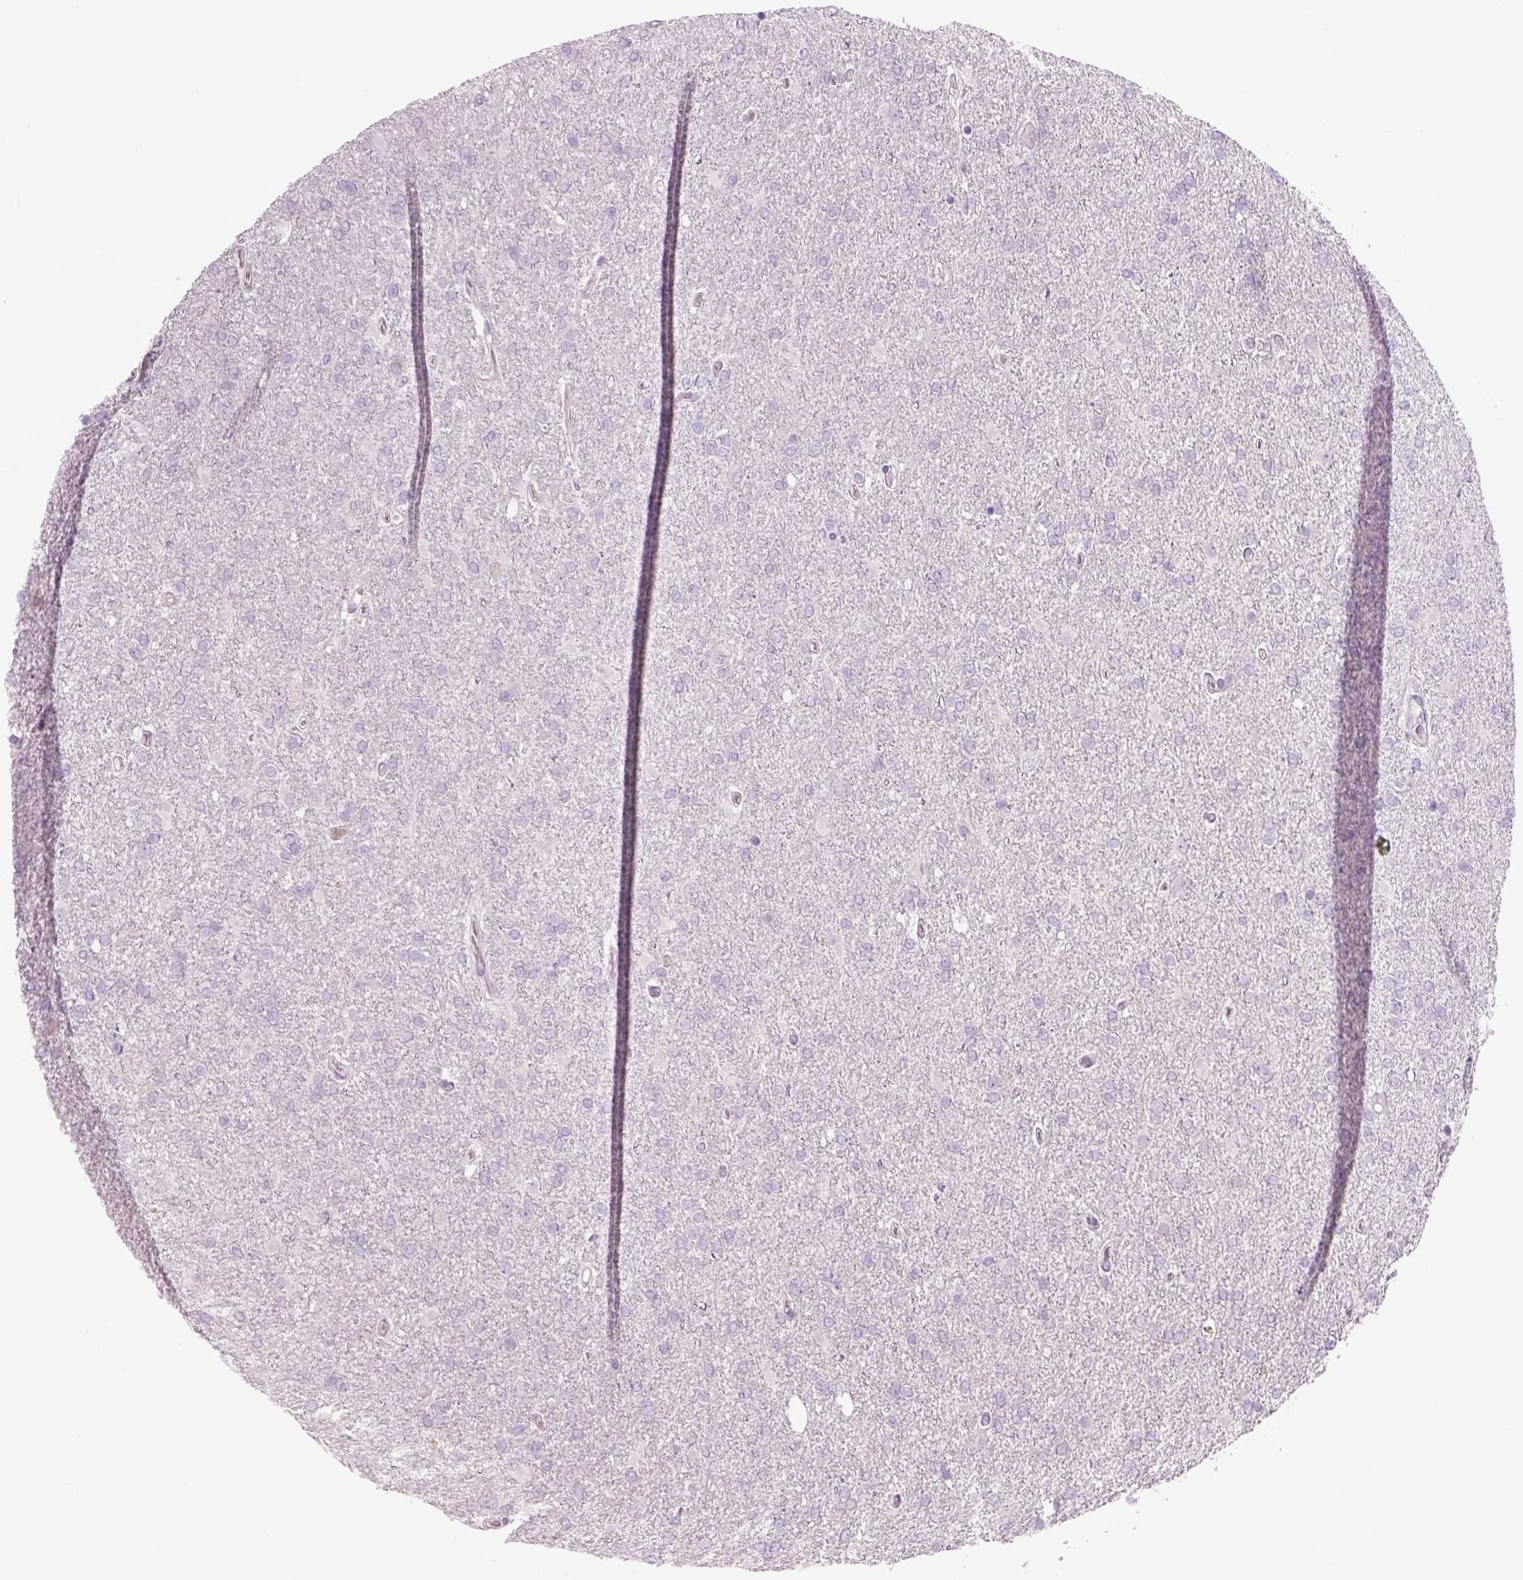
{"staining": {"intensity": "negative", "quantity": "none", "location": "none"}, "tissue": "glioma", "cell_type": "Tumor cells", "image_type": "cancer", "snomed": [{"axis": "morphology", "description": "Glioma, malignant, High grade"}, {"axis": "topography", "description": "Cerebral cortex"}], "caption": "Micrograph shows no significant protein positivity in tumor cells of high-grade glioma (malignant).", "gene": "MDH1B", "patient": {"sex": "male", "age": 70}}